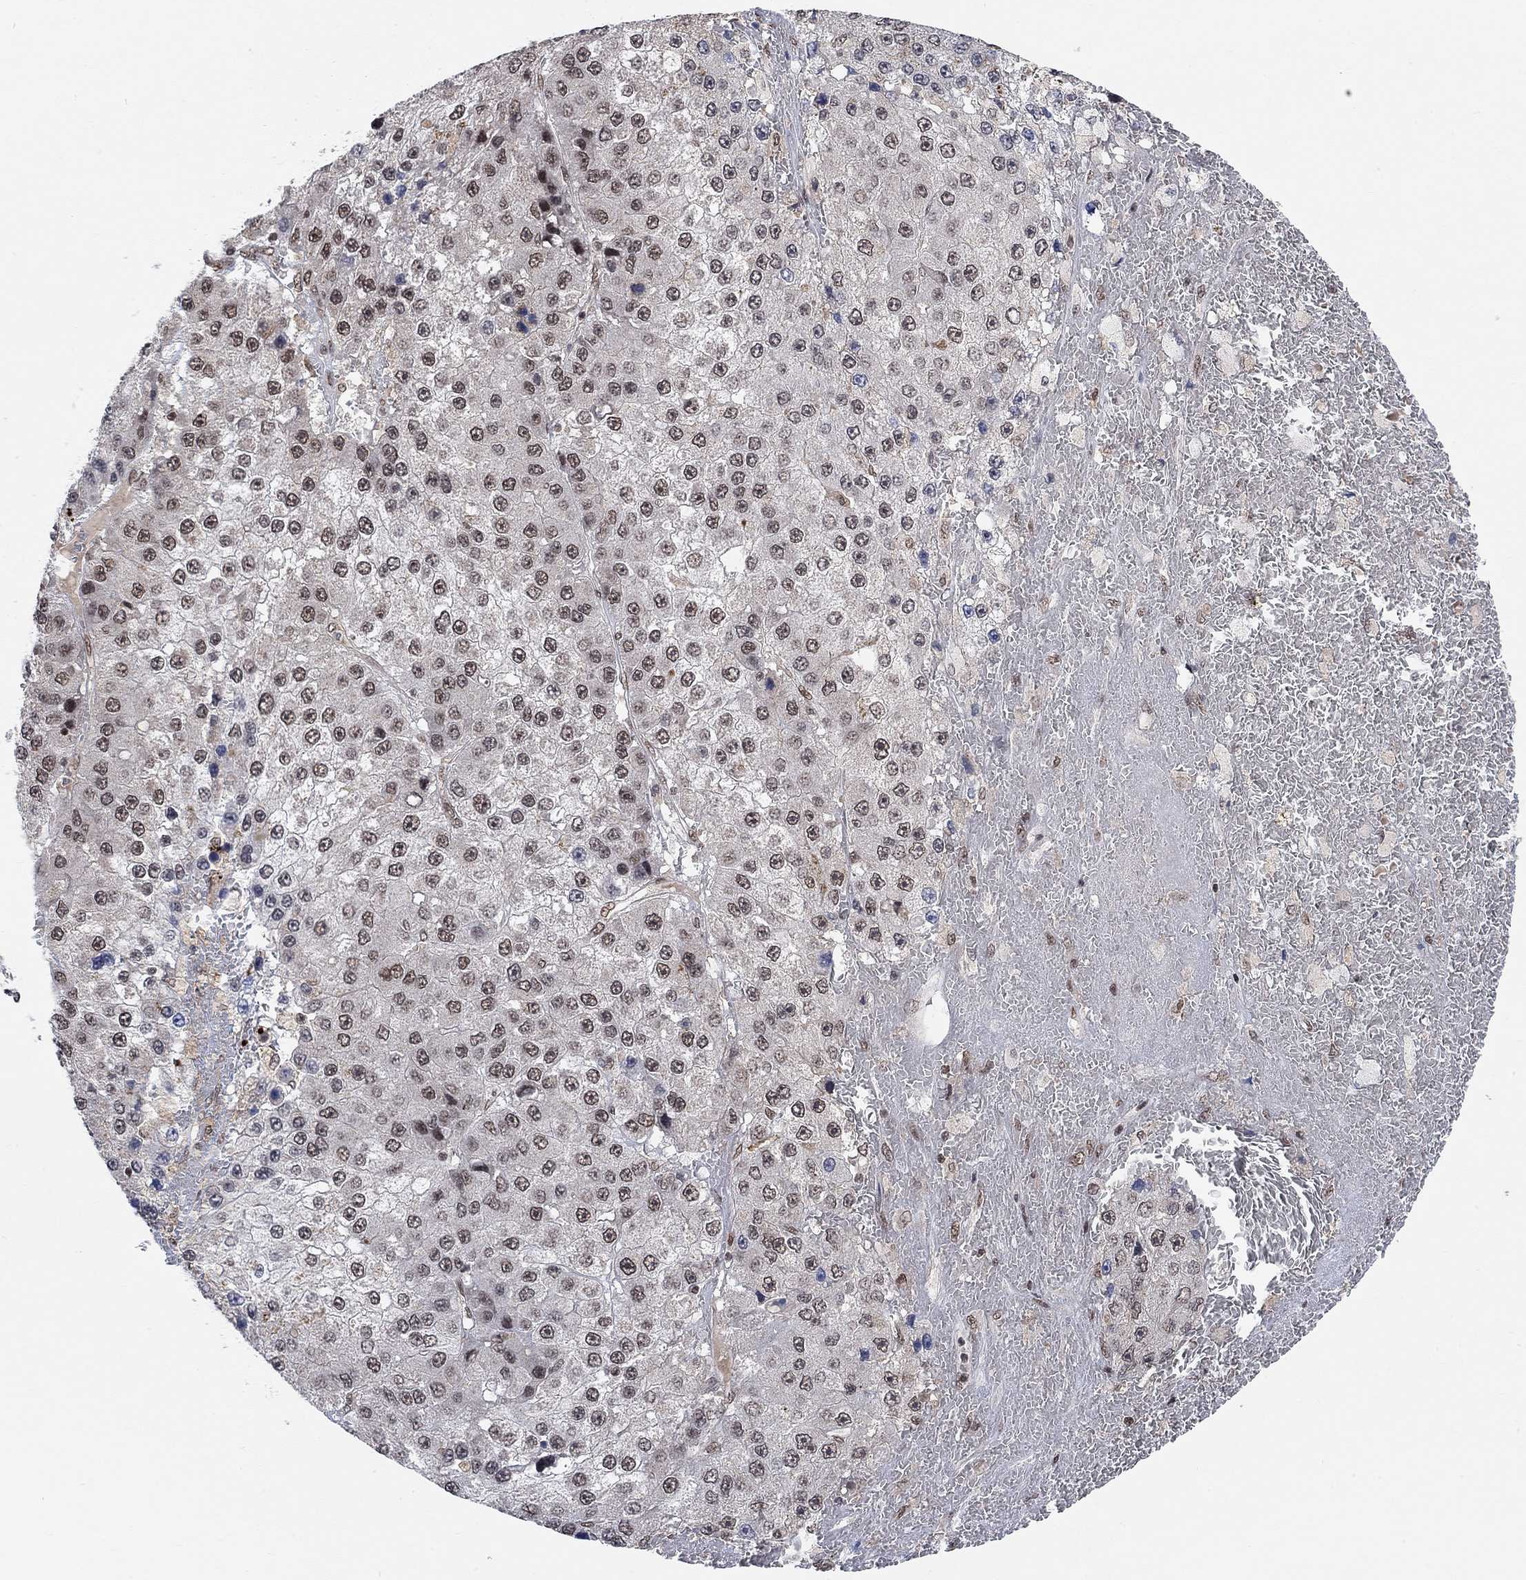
{"staining": {"intensity": "weak", "quantity": "<25%", "location": "nuclear"}, "tissue": "liver cancer", "cell_type": "Tumor cells", "image_type": "cancer", "snomed": [{"axis": "morphology", "description": "Carcinoma, Hepatocellular, NOS"}, {"axis": "topography", "description": "Liver"}], "caption": "Tumor cells show no significant positivity in liver cancer (hepatocellular carcinoma).", "gene": "THAP8", "patient": {"sex": "female", "age": 73}}